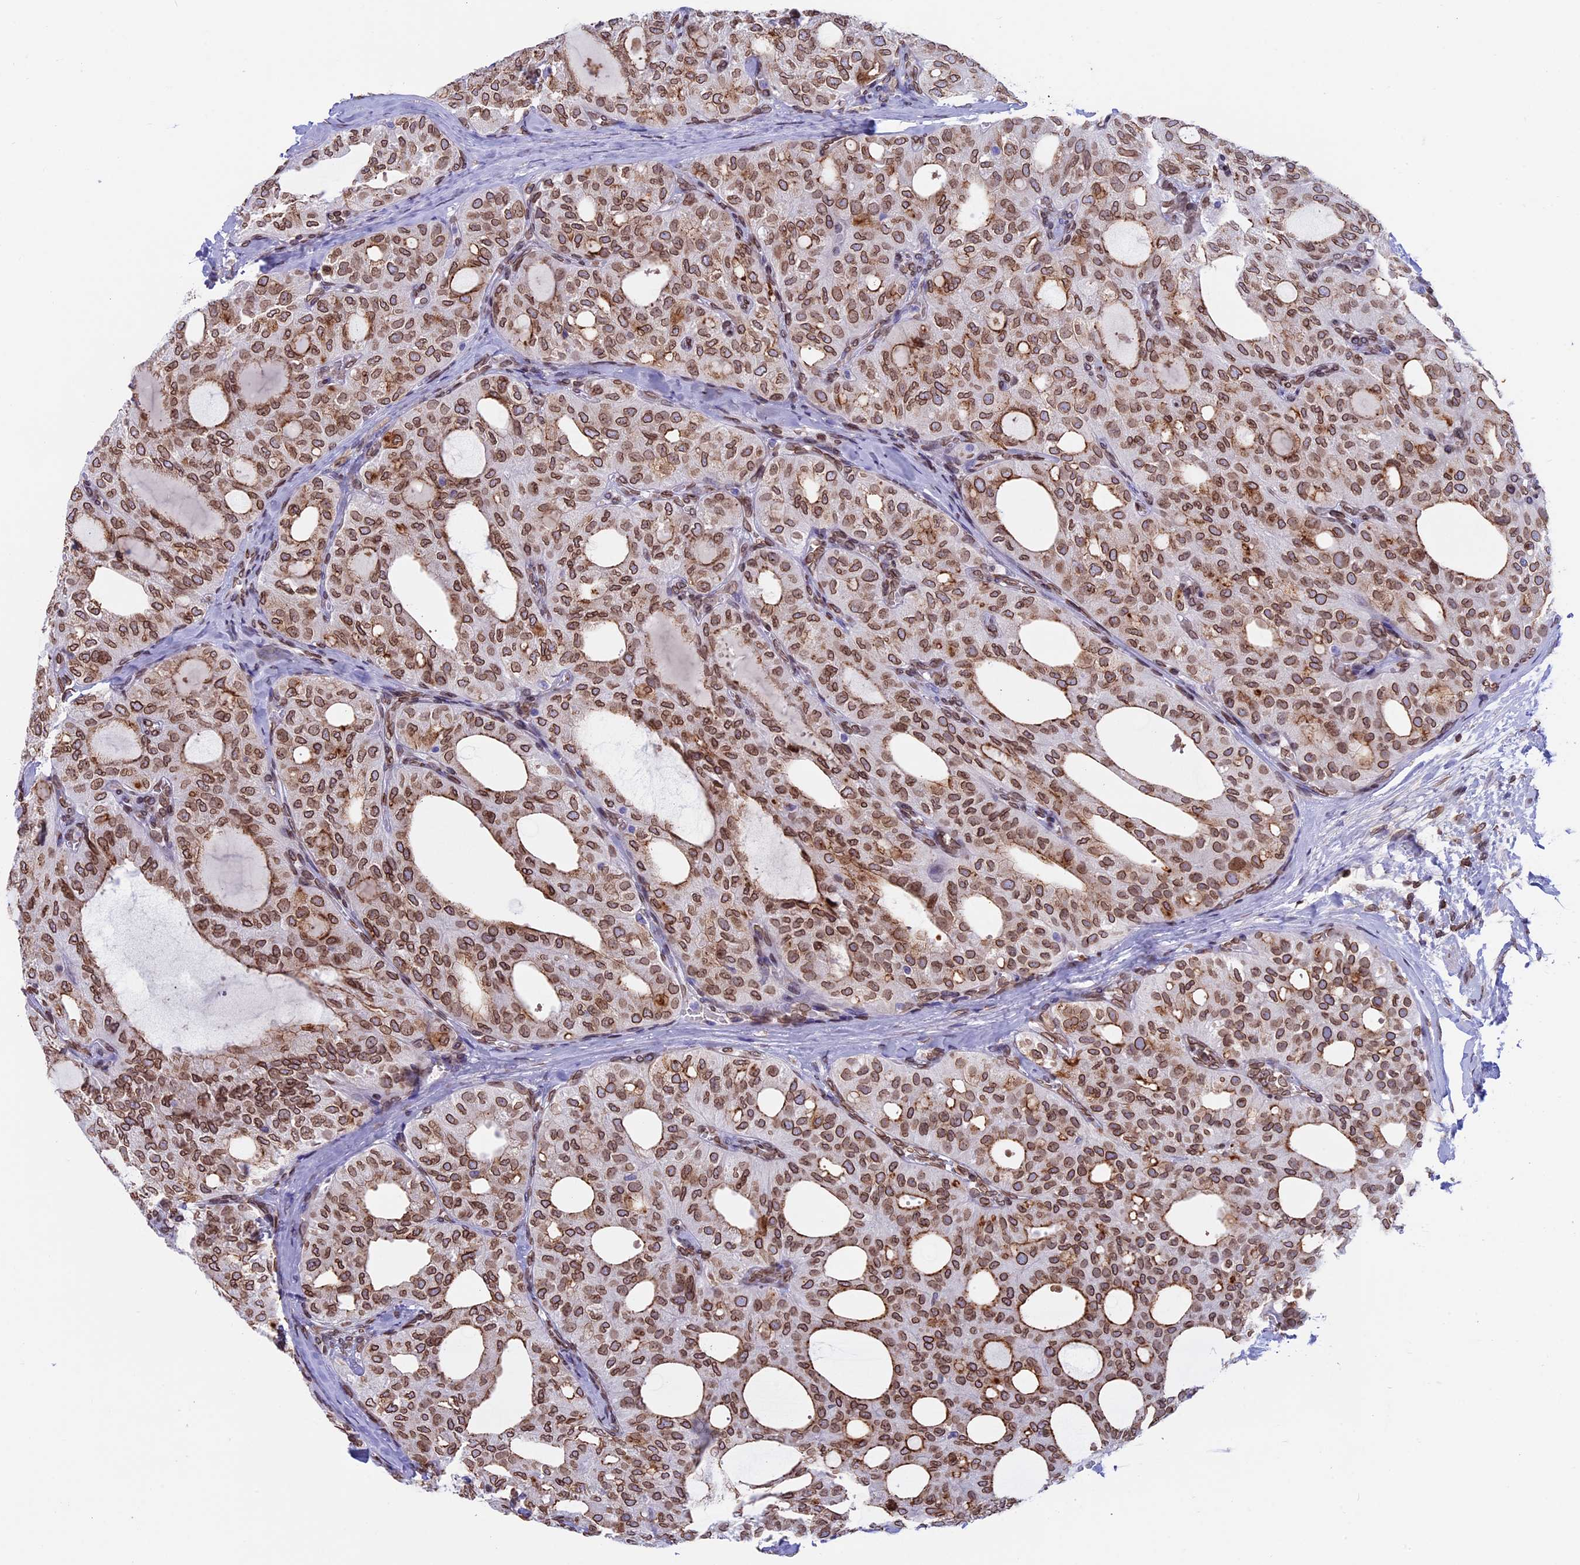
{"staining": {"intensity": "moderate", "quantity": ">75%", "location": "cytoplasmic/membranous,nuclear"}, "tissue": "thyroid cancer", "cell_type": "Tumor cells", "image_type": "cancer", "snomed": [{"axis": "morphology", "description": "Follicular adenoma carcinoma, NOS"}, {"axis": "topography", "description": "Thyroid gland"}], "caption": "Thyroid follicular adenoma carcinoma was stained to show a protein in brown. There is medium levels of moderate cytoplasmic/membranous and nuclear expression in about >75% of tumor cells. The staining is performed using DAB (3,3'-diaminobenzidine) brown chromogen to label protein expression. The nuclei are counter-stained blue using hematoxylin.", "gene": "TMPRSS7", "patient": {"sex": "male", "age": 75}}